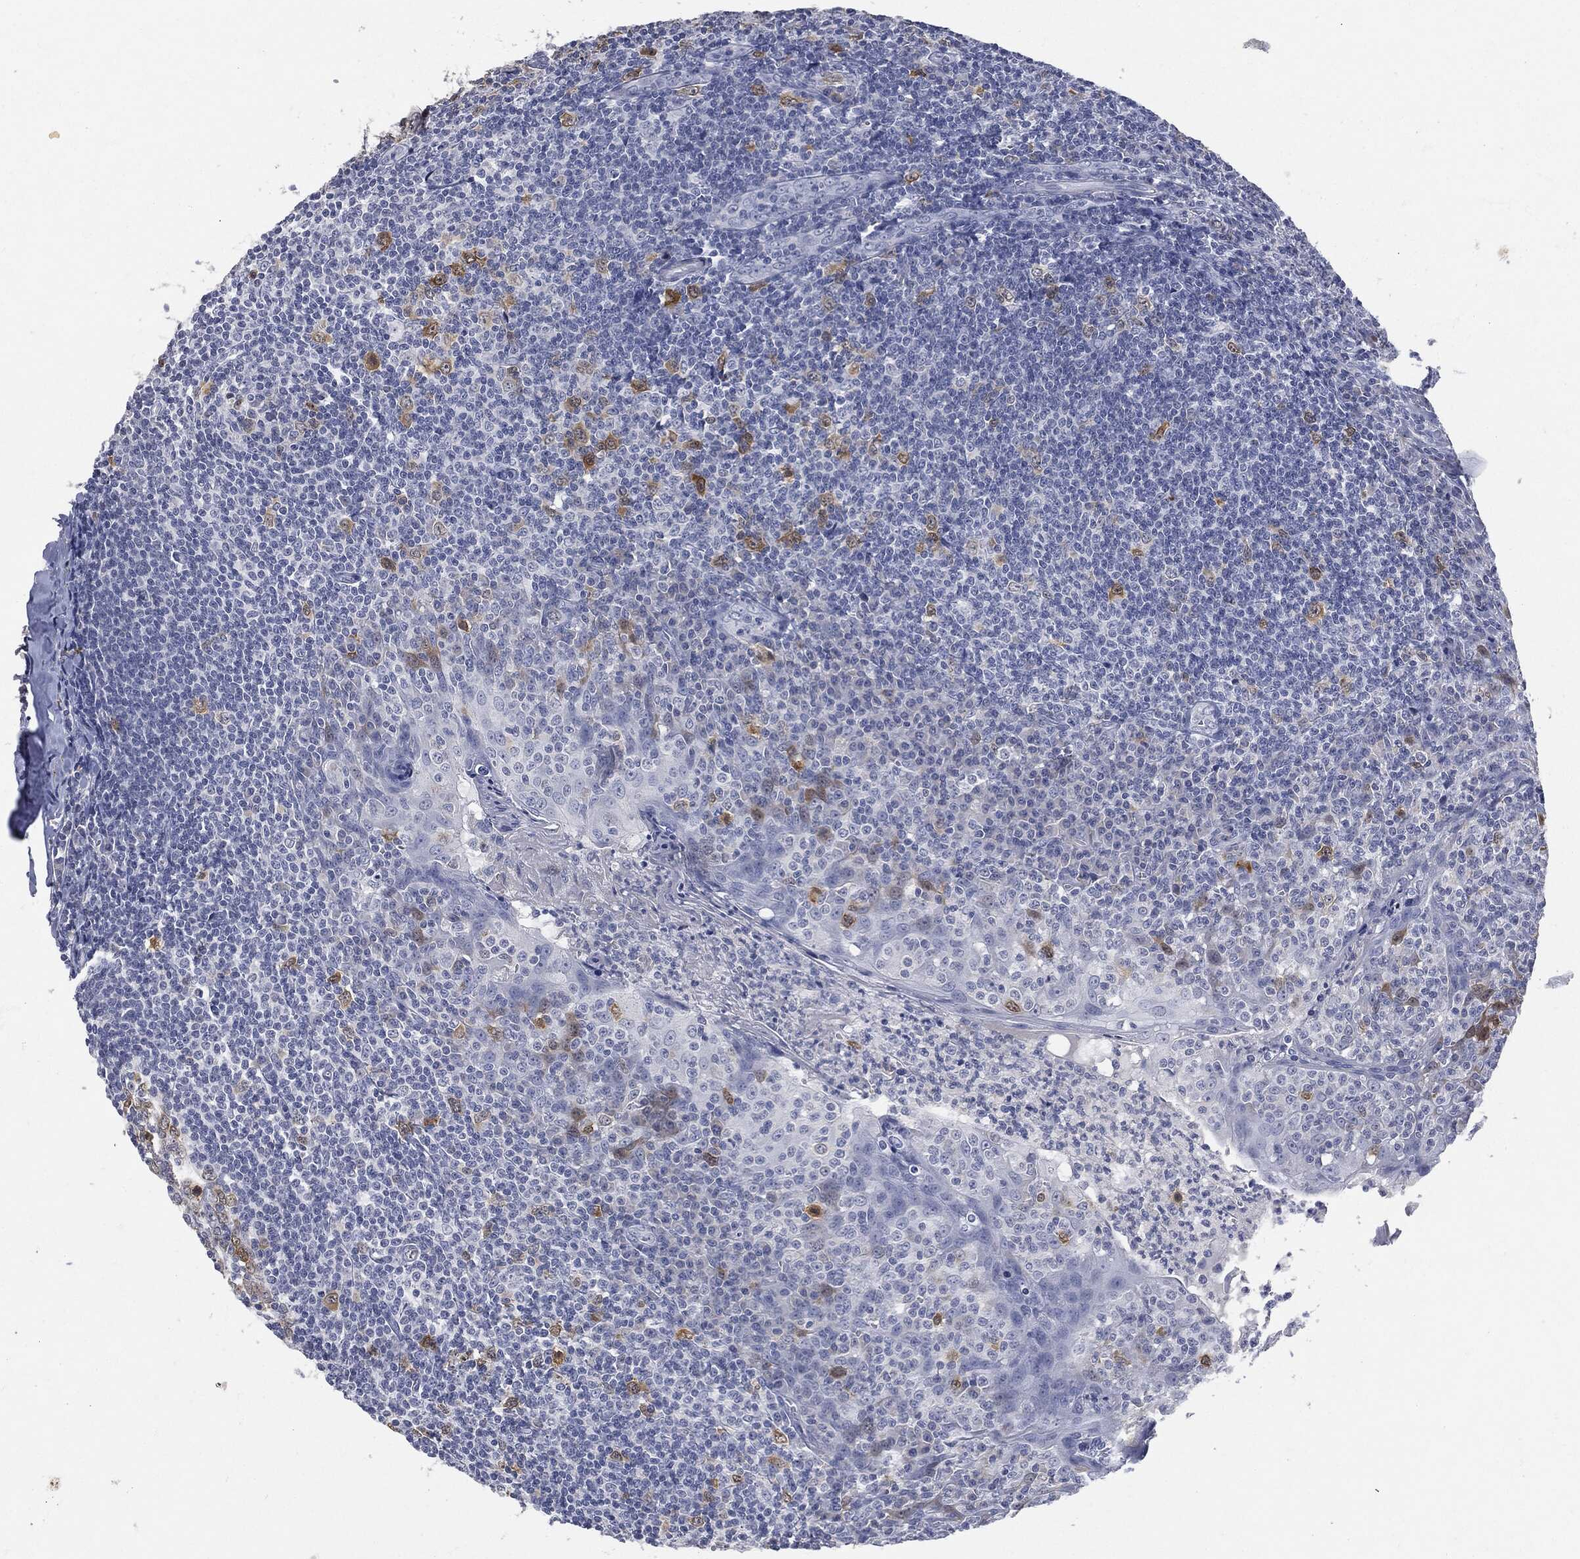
{"staining": {"intensity": "strong", "quantity": "25%-75%", "location": "cytoplasmic/membranous"}, "tissue": "tonsil", "cell_type": "Germinal center cells", "image_type": "normal", "snomed": [{"axis": "morphology", "description": "Normal tissue, NOS"}, {"axis": "topography", "description": "Tonsil"}], "caption": "Strong cytoplasmic/membranous positivity for a protein is identified in about 25%-75% of germinal center cells of benign tonsil using immunohistochemistry.", "gene": "UBE2C", "patient": {"sex": "male", "age": 20}}